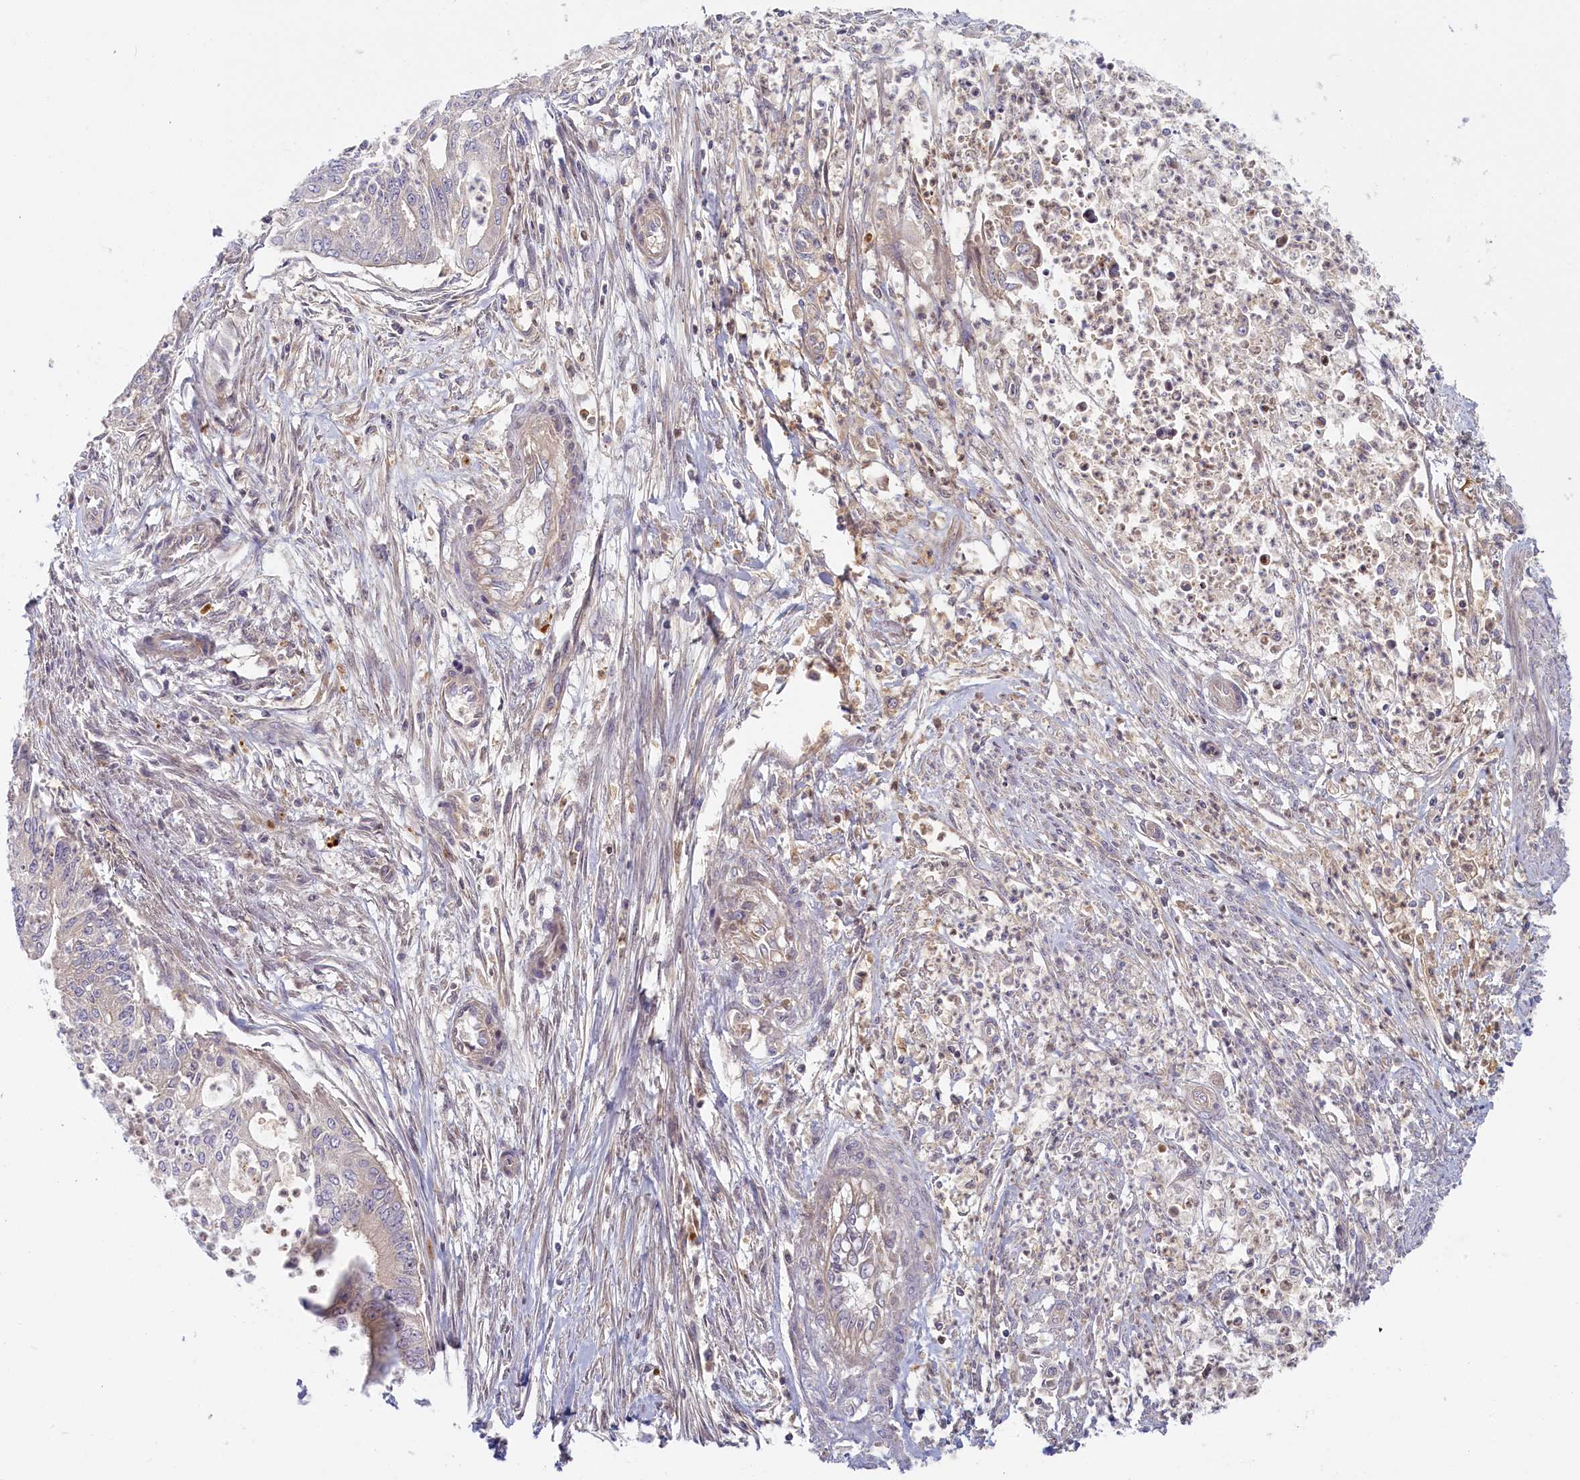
{"staining": {"intensity": "negative", "quantity": "none", "location": "none"}, "tissue": "endometrial cancer", "cell_type": "Tumor cells", "image_type": "cancer", "snomed": [{"axis": "morphology", "description": "Adenocarcinoma, NOS"}, {"axis": "topography", "description": "Endometrium"}], "caption": "This is an immunohistochemistry (IHC) micrograph of adenocarcinoma (endometrial). There is no staining in tumor cells.", "gene": "STX16", "patient": {"sex": "female", "age": 73}}